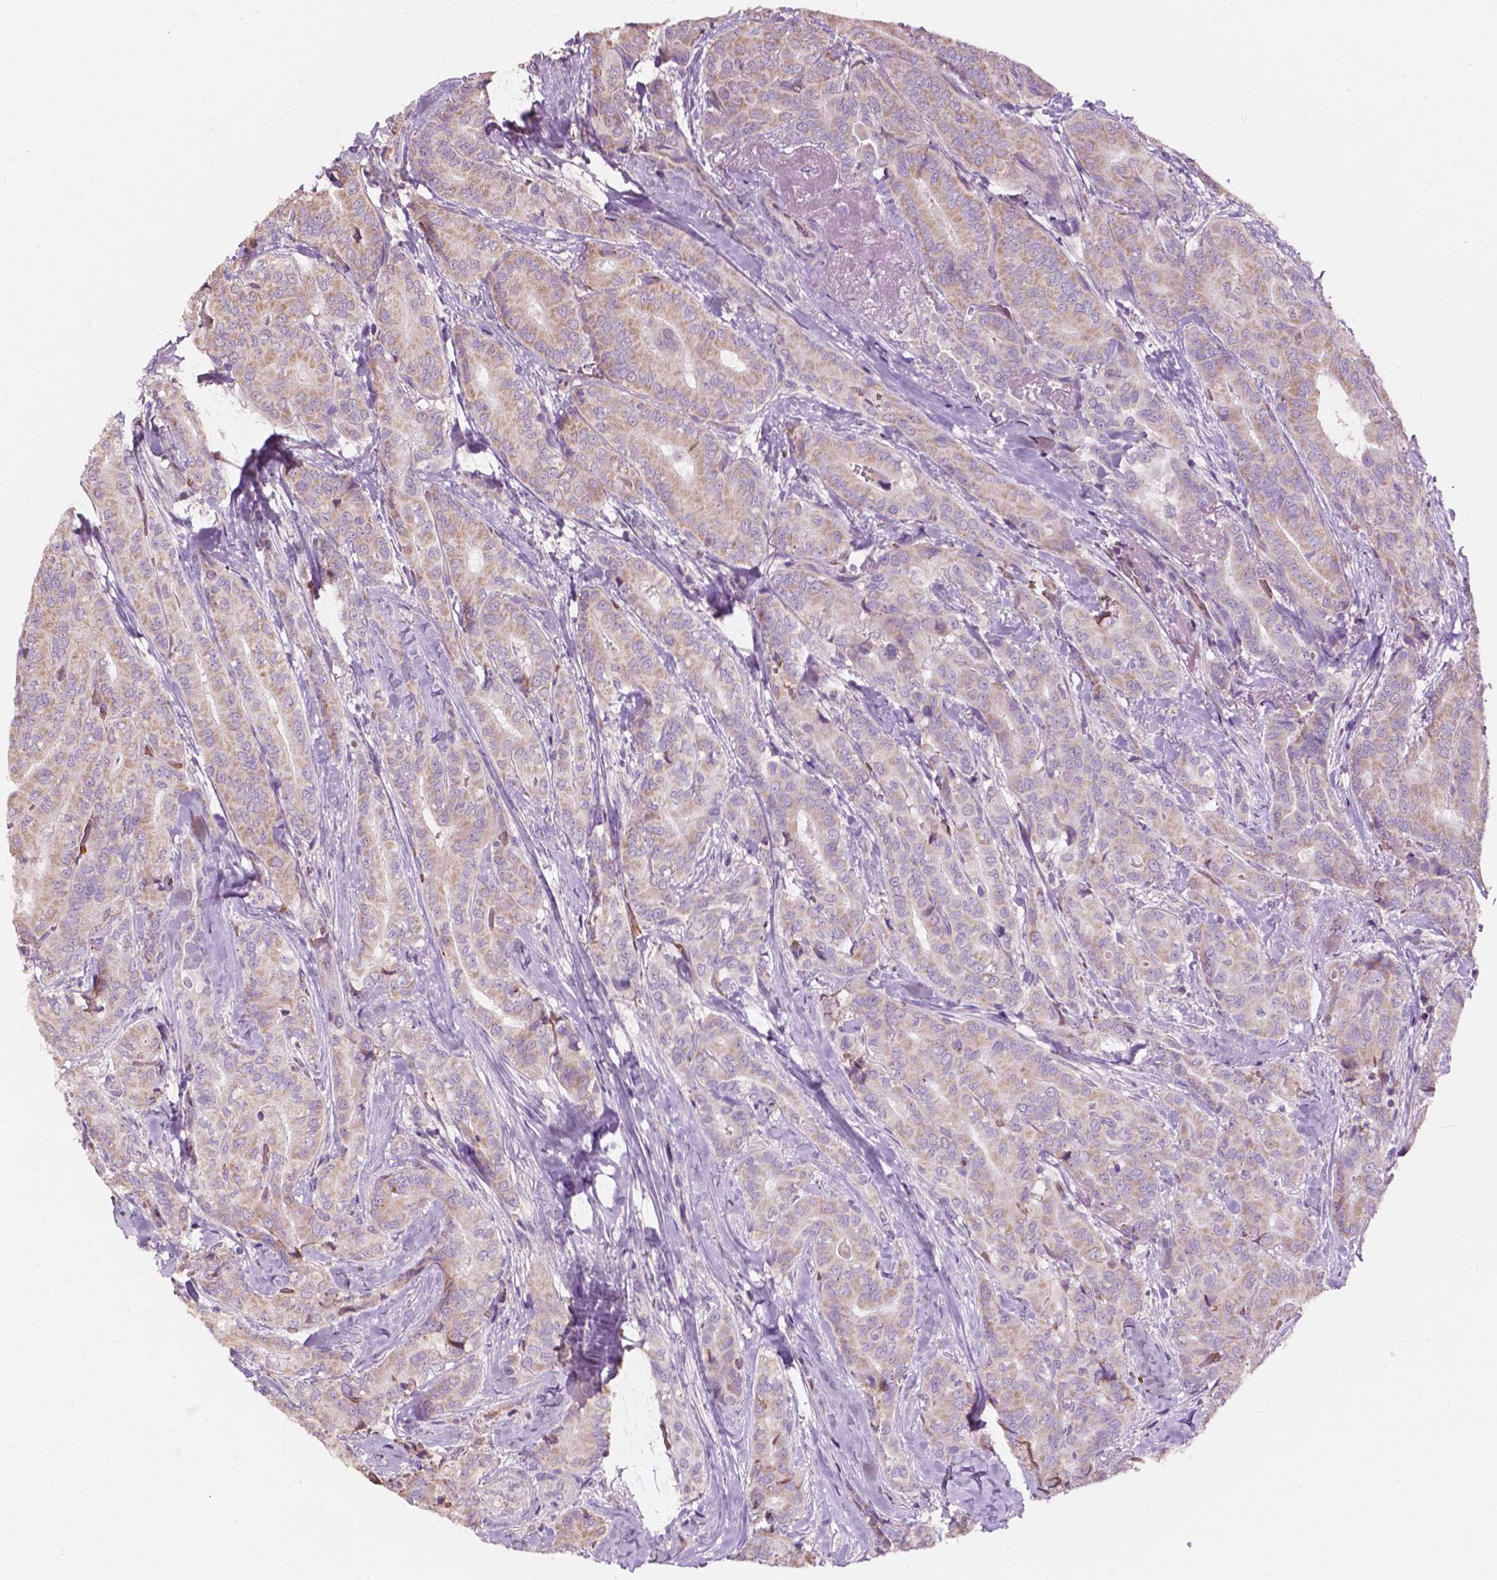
{"staining": {"intensity": "weak", "quantity": "25%-75%", "location": "cytoplasmic/membranous"}, "tissue": "thyroid cancer", "cell_type": "Tumor cells", "image_type": "cancer", "snomed": [{"axis": "morphology", "description": "Papillary adenocarcinoma, NOS"}, {"axis": "topography", "description": "Thyroid gland"}], "caption": "Human thyroid cancer stained with a brown dye reveals weak cytoplasmic/membranous positive staining in approximately 25%-75% of tumor cells.", "gene": "NDUFS1", "patient": {"sex": "male", "age": 61}}